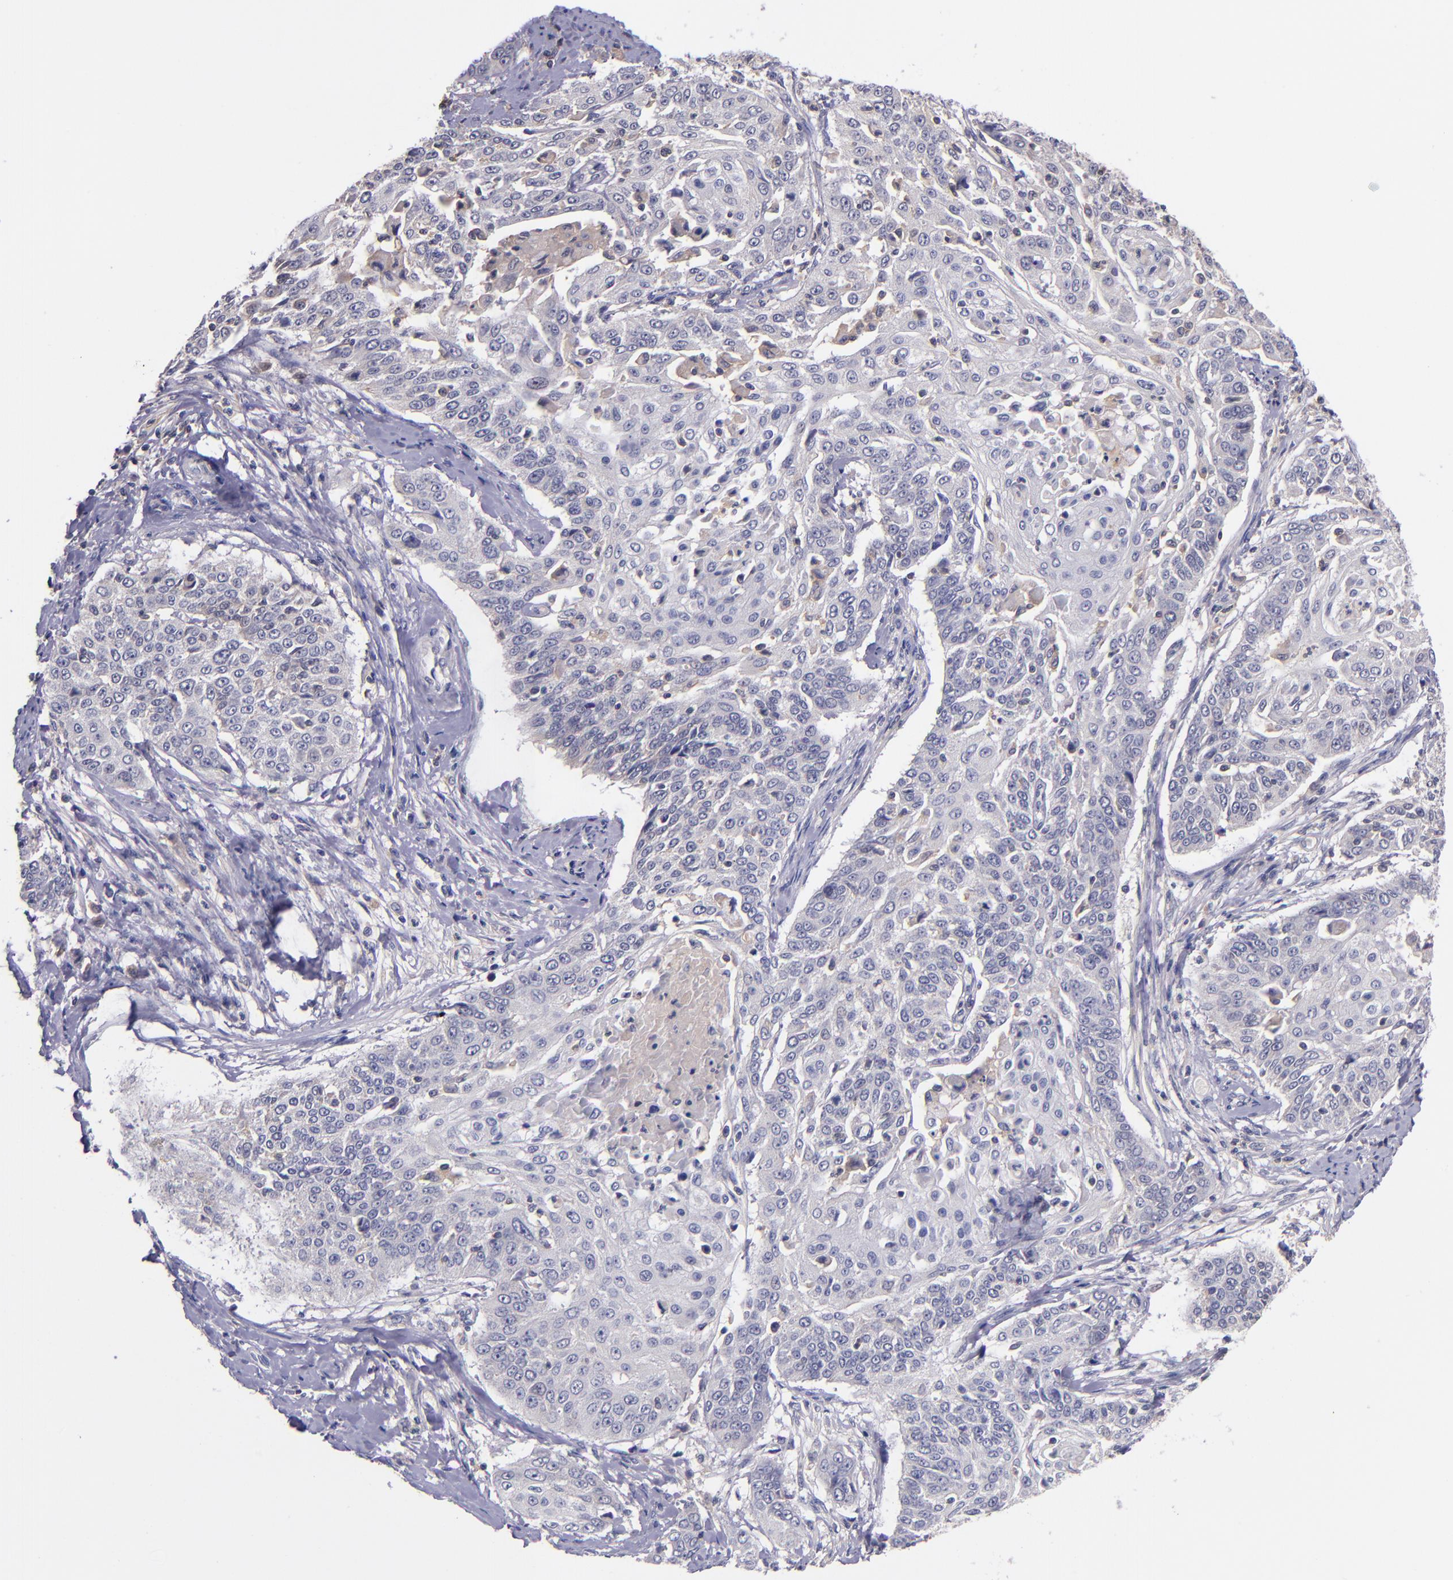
{"staining": {"intensity": "negative", "quantity": "none", "location": "none"}, "tissue": "cervical cancer", "cell_type": "Tumor cells", "image_type": "cancer", "snomed": [{"axis": "morphology", "description": "Squamous cell carcinoma, NOS"}, {"axis": "topography", "description": "Cervix"}], "caption": "A high-resolution histopathology image shows IHC staining of squamous cell carcinoma (cervical), which demonstrates no significant positivity in tumor cells.", "gene": "RBP4", "patient": {"sex": "female", "age": 64}}